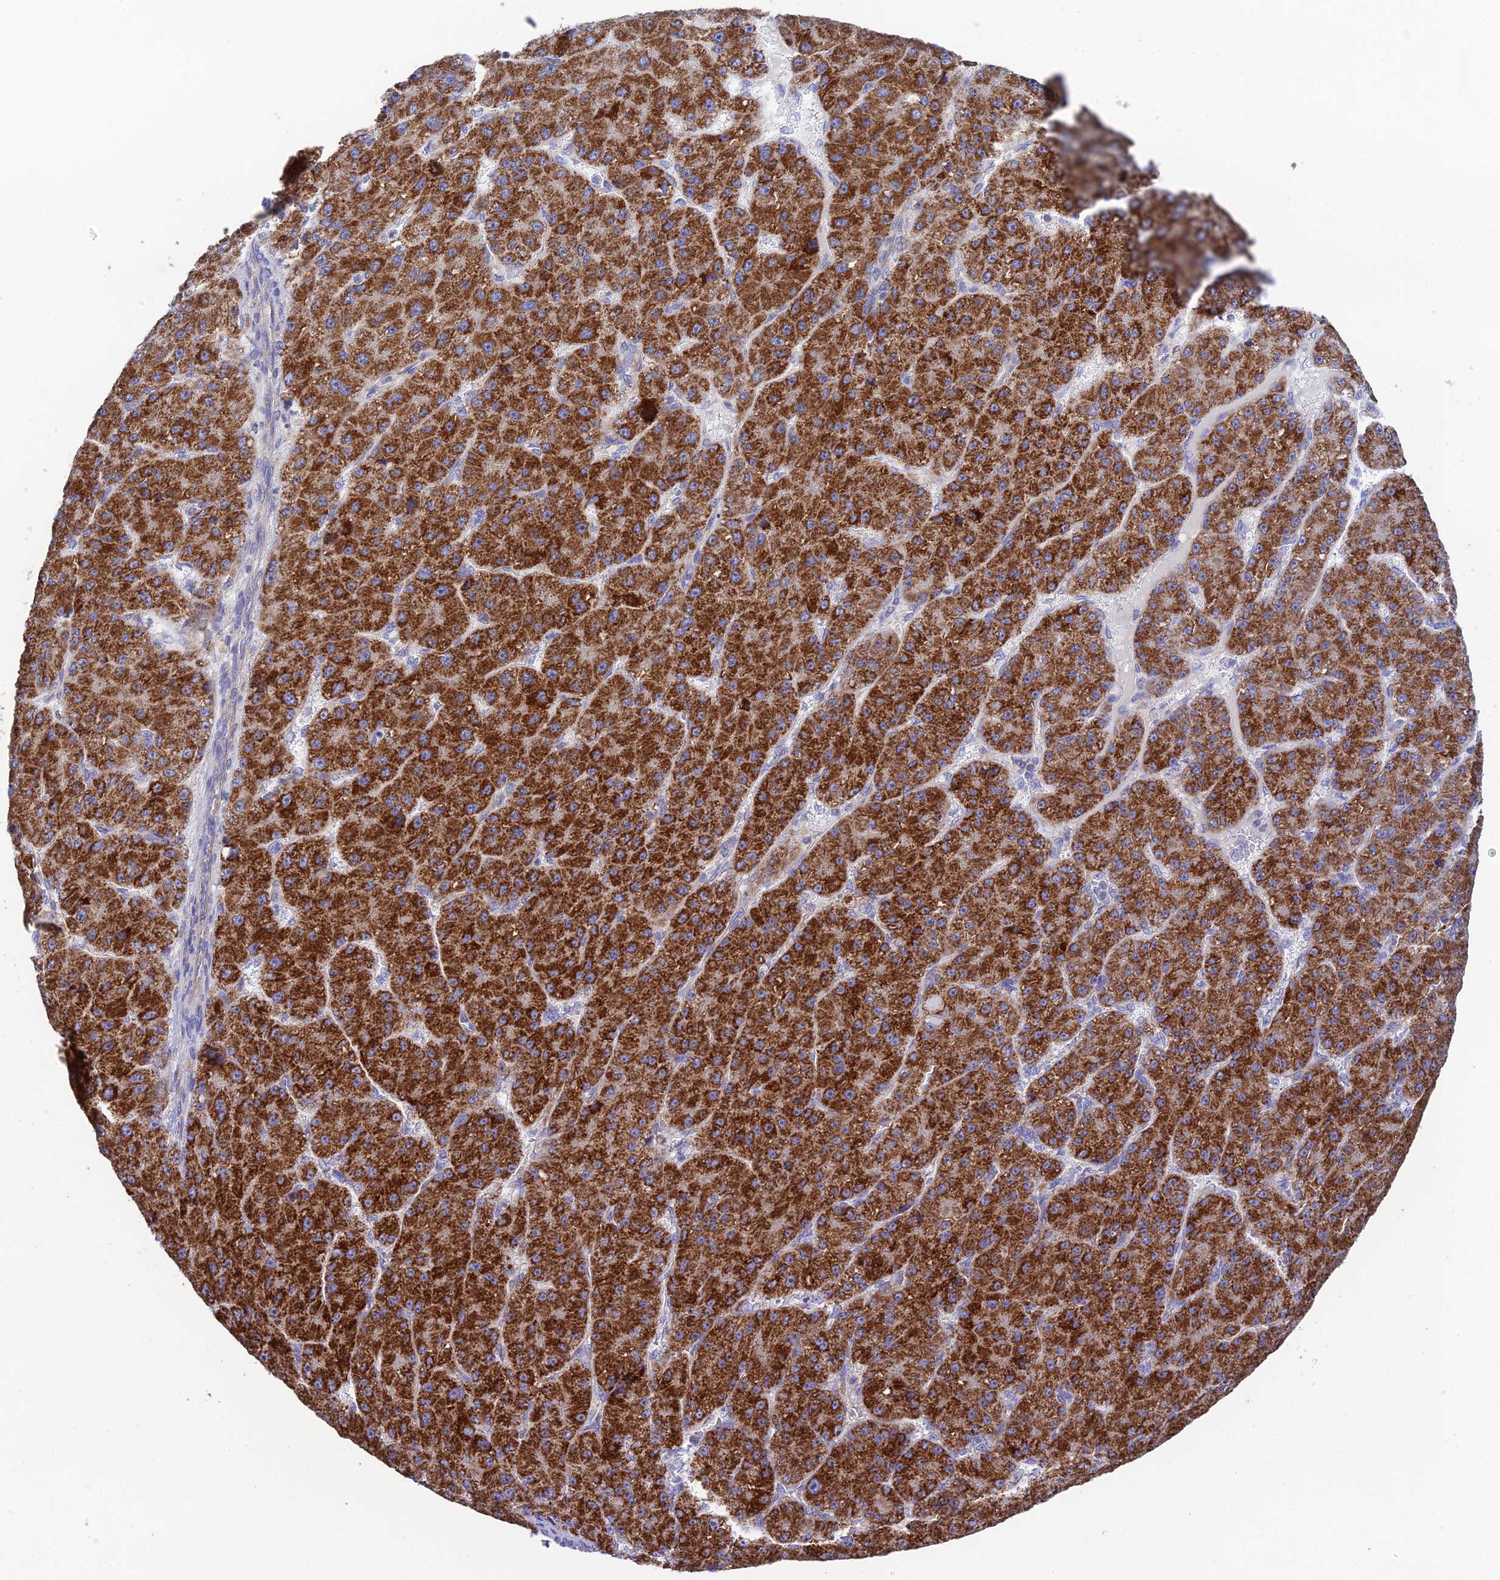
{"staining": {"intensity": "strong", "quantity": ">75%", "location": "cytoplasmic/membranous"}, "tissue": "liver cancer", "cell_type": "Tumor cells", "image_type": "cancer", "snomed": [{"axis": "morphology", "description": "Carcinoma, Hepatocellular, NOS"}, {"axis": "topography", "description": "Liver"}], "caption": "Liver hepatocellular carcinoma was stained to show a protein in brown. There is high levels of strong cytoplasmic/membranous staining in approximately >75% of tumor cells.", "gene": "HSDL2", "patient": {"sex": "male", "age": 67}}